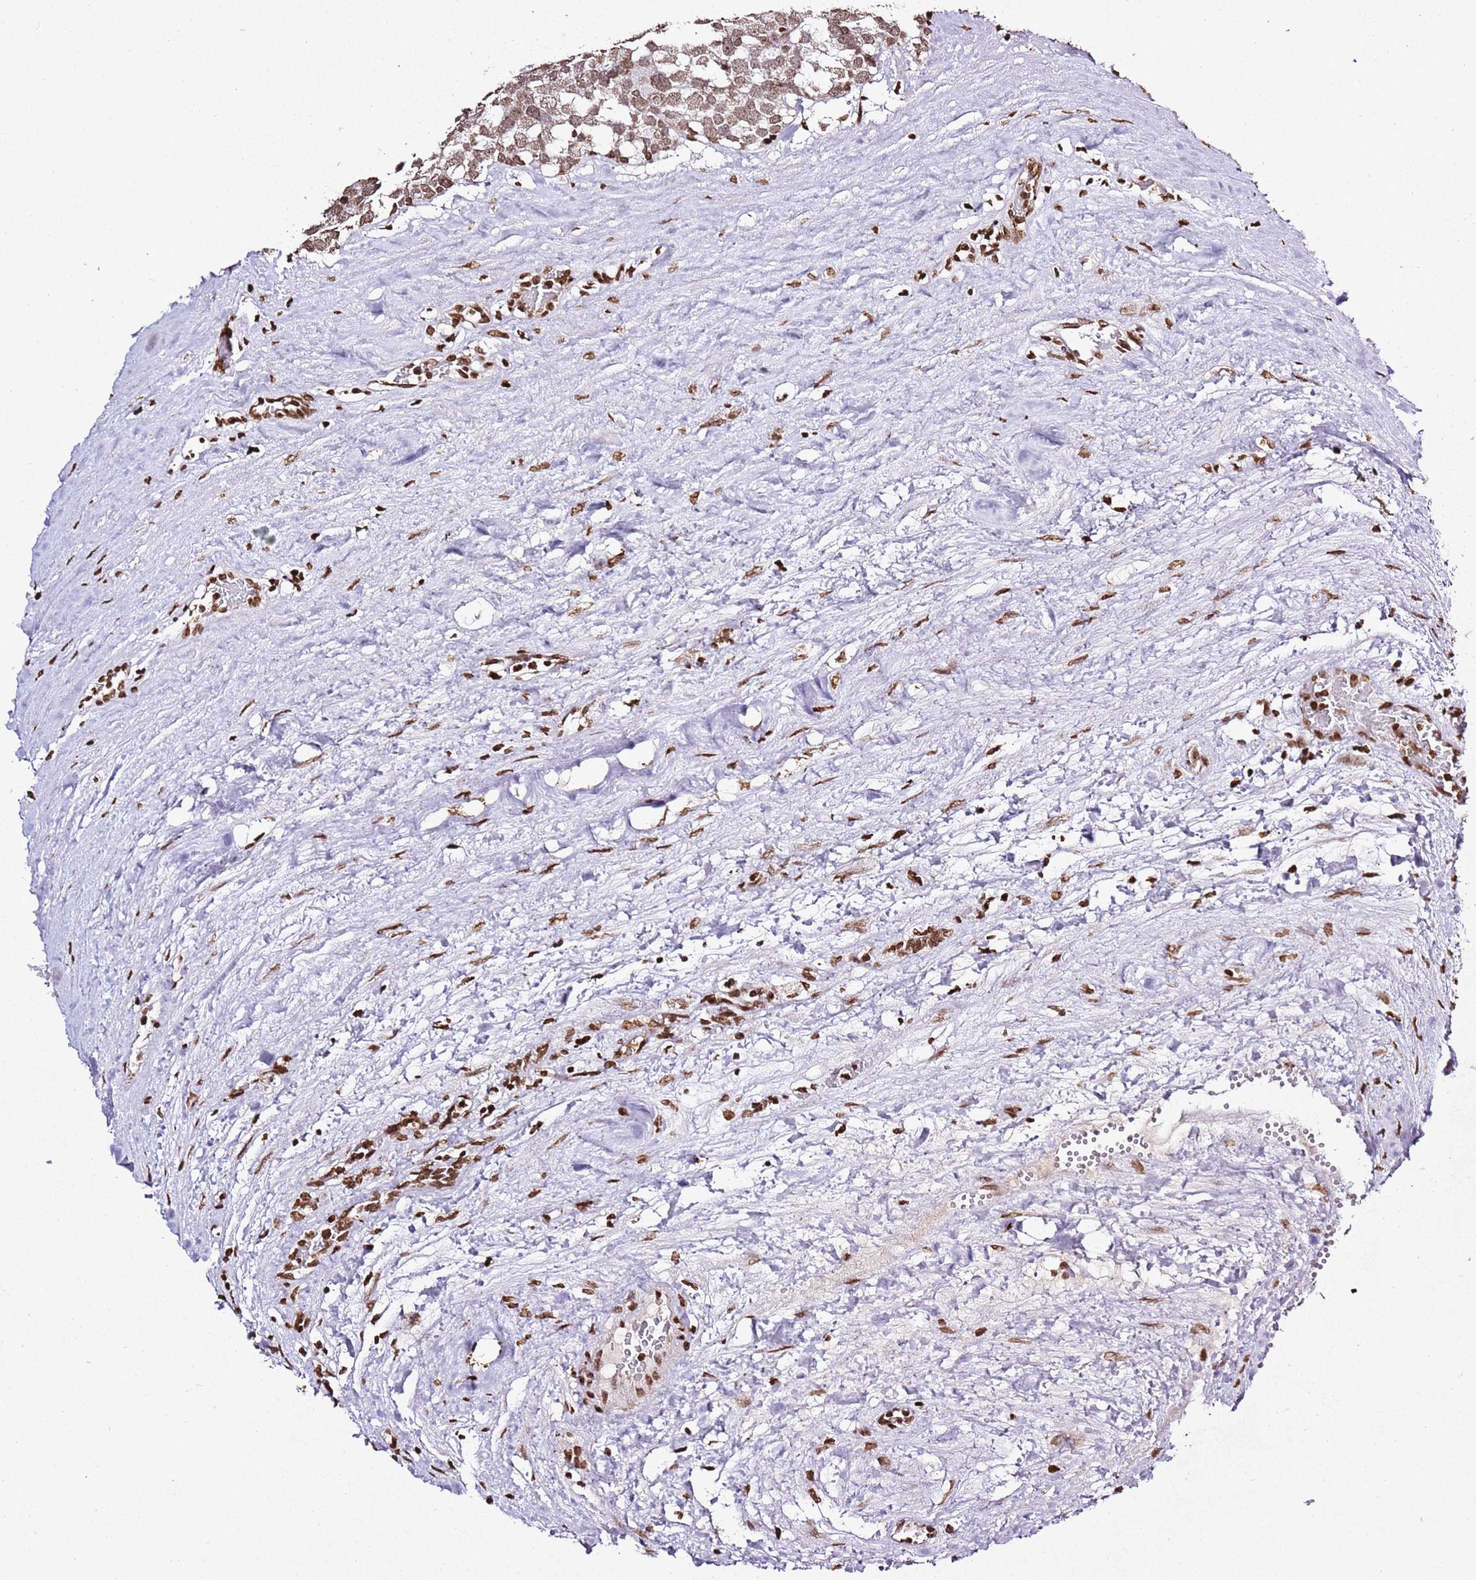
{"staining": {"intensity": "moderate", "quantity": ">75%", "location": "nuclear"}, "tissue": "testis cancer", "cell_type": "Tumor cells", "image_type": "cancer", "snomed": [{"axis": "morphology", "description": "Seminoma, NOS"}, {"axis": "topography", "description": "Testis"}], "caption": "Moderate nuclear protein staining is present in about >75% of tumor cells in testis seminoma.", "gene": "BMAL1", "patient": {"sex": "male", "age": 71}}